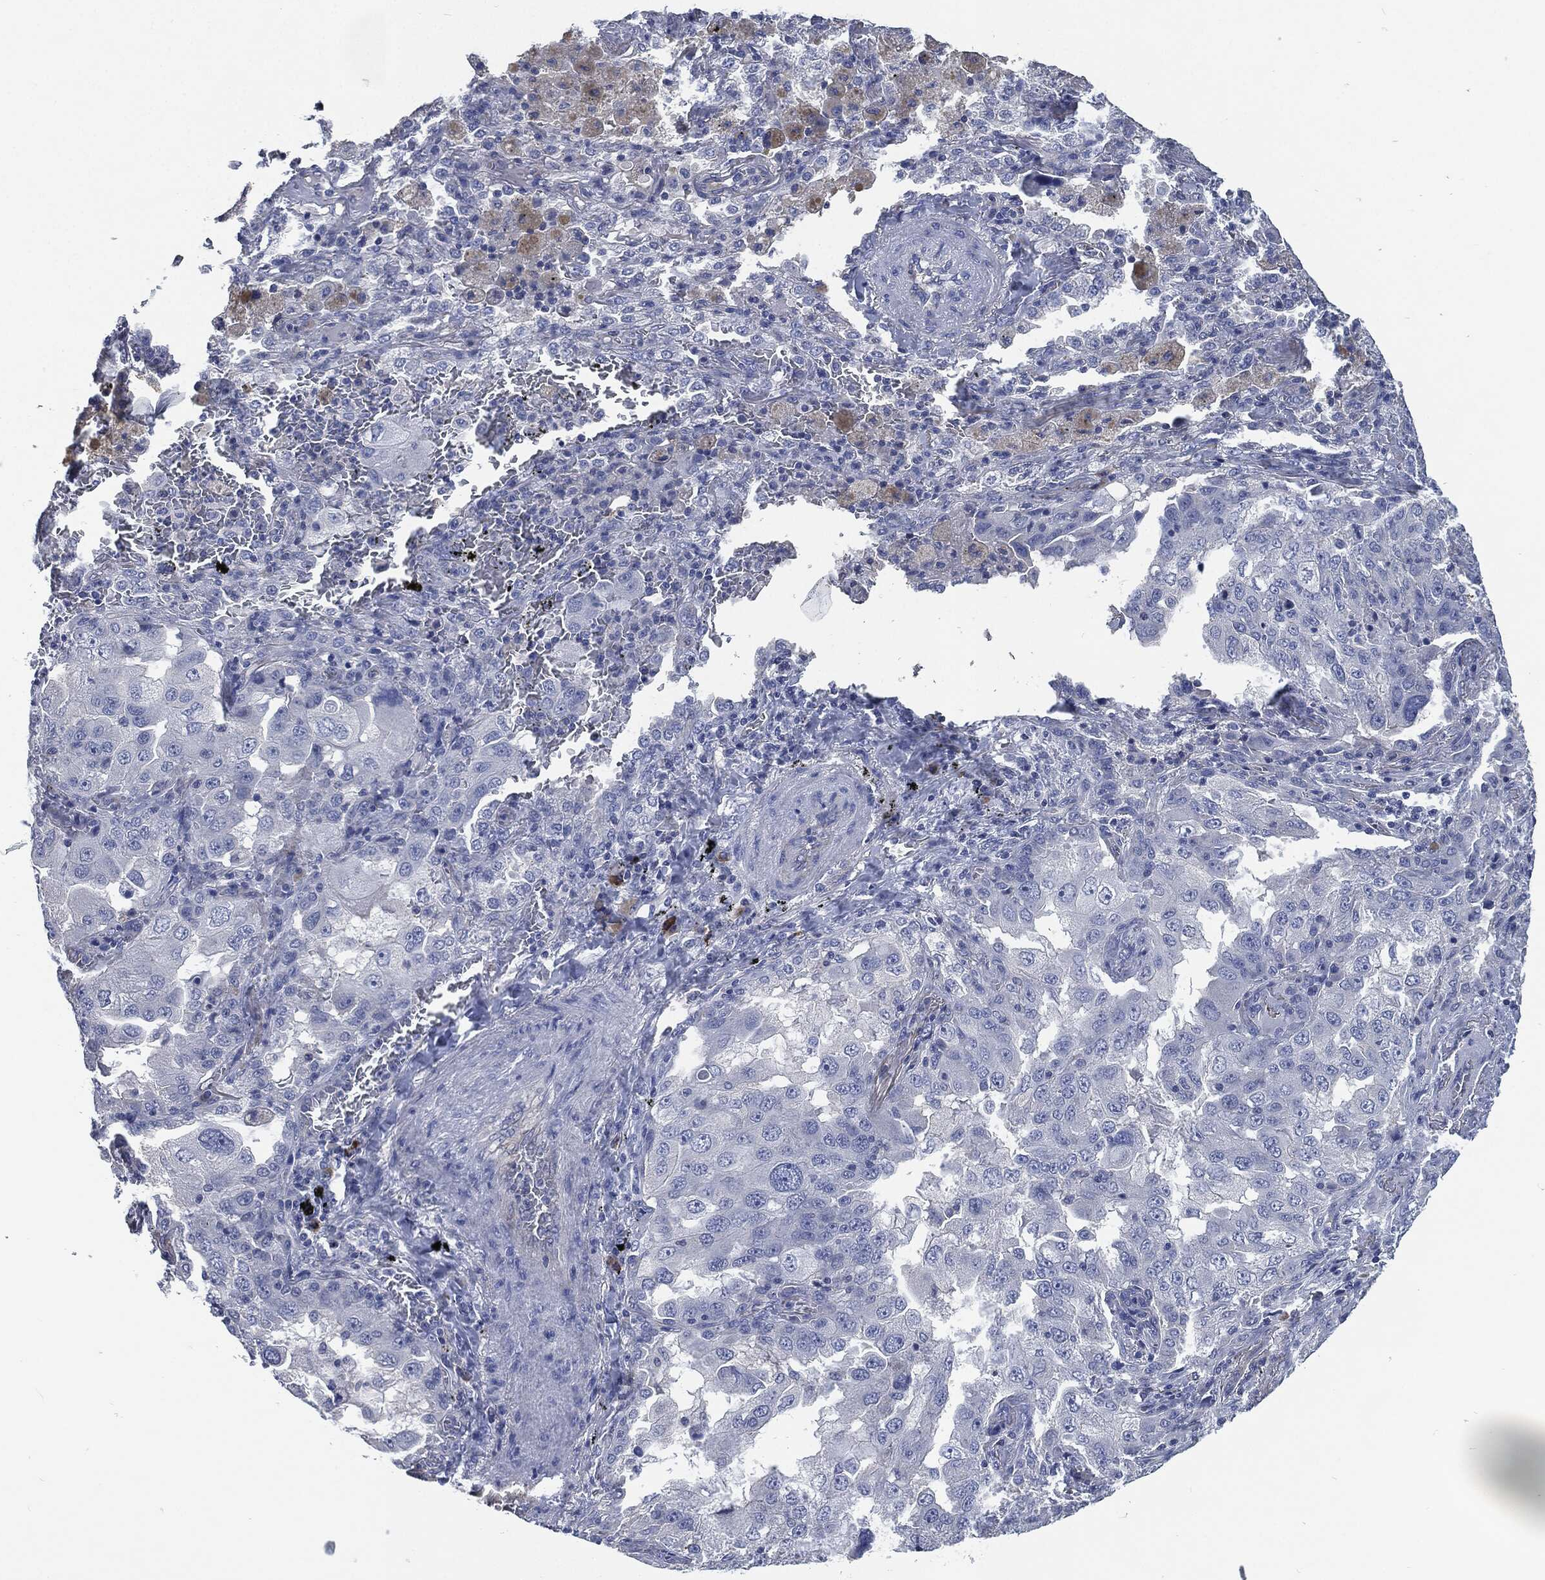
{"staining": {"intensity": "negative", "quantity": "none", "location": "none"}, "tissue": "lung cancer", "cell_type": "Tumor cells", "image_type": "cancer", "snomed": [{"axis": "morphology", "description": "Adenocarcinoma, NOS"}, {"axis": "topography", "description": "Lung"}], "caption": "DAB (3,3'-diaminobenzidine) immunohistochemical staining of lung adenocarcinoma exhibits no significant expression in tumor cells.", "gene": "CD27", "patient": {"sex": "female", "age": 61}}